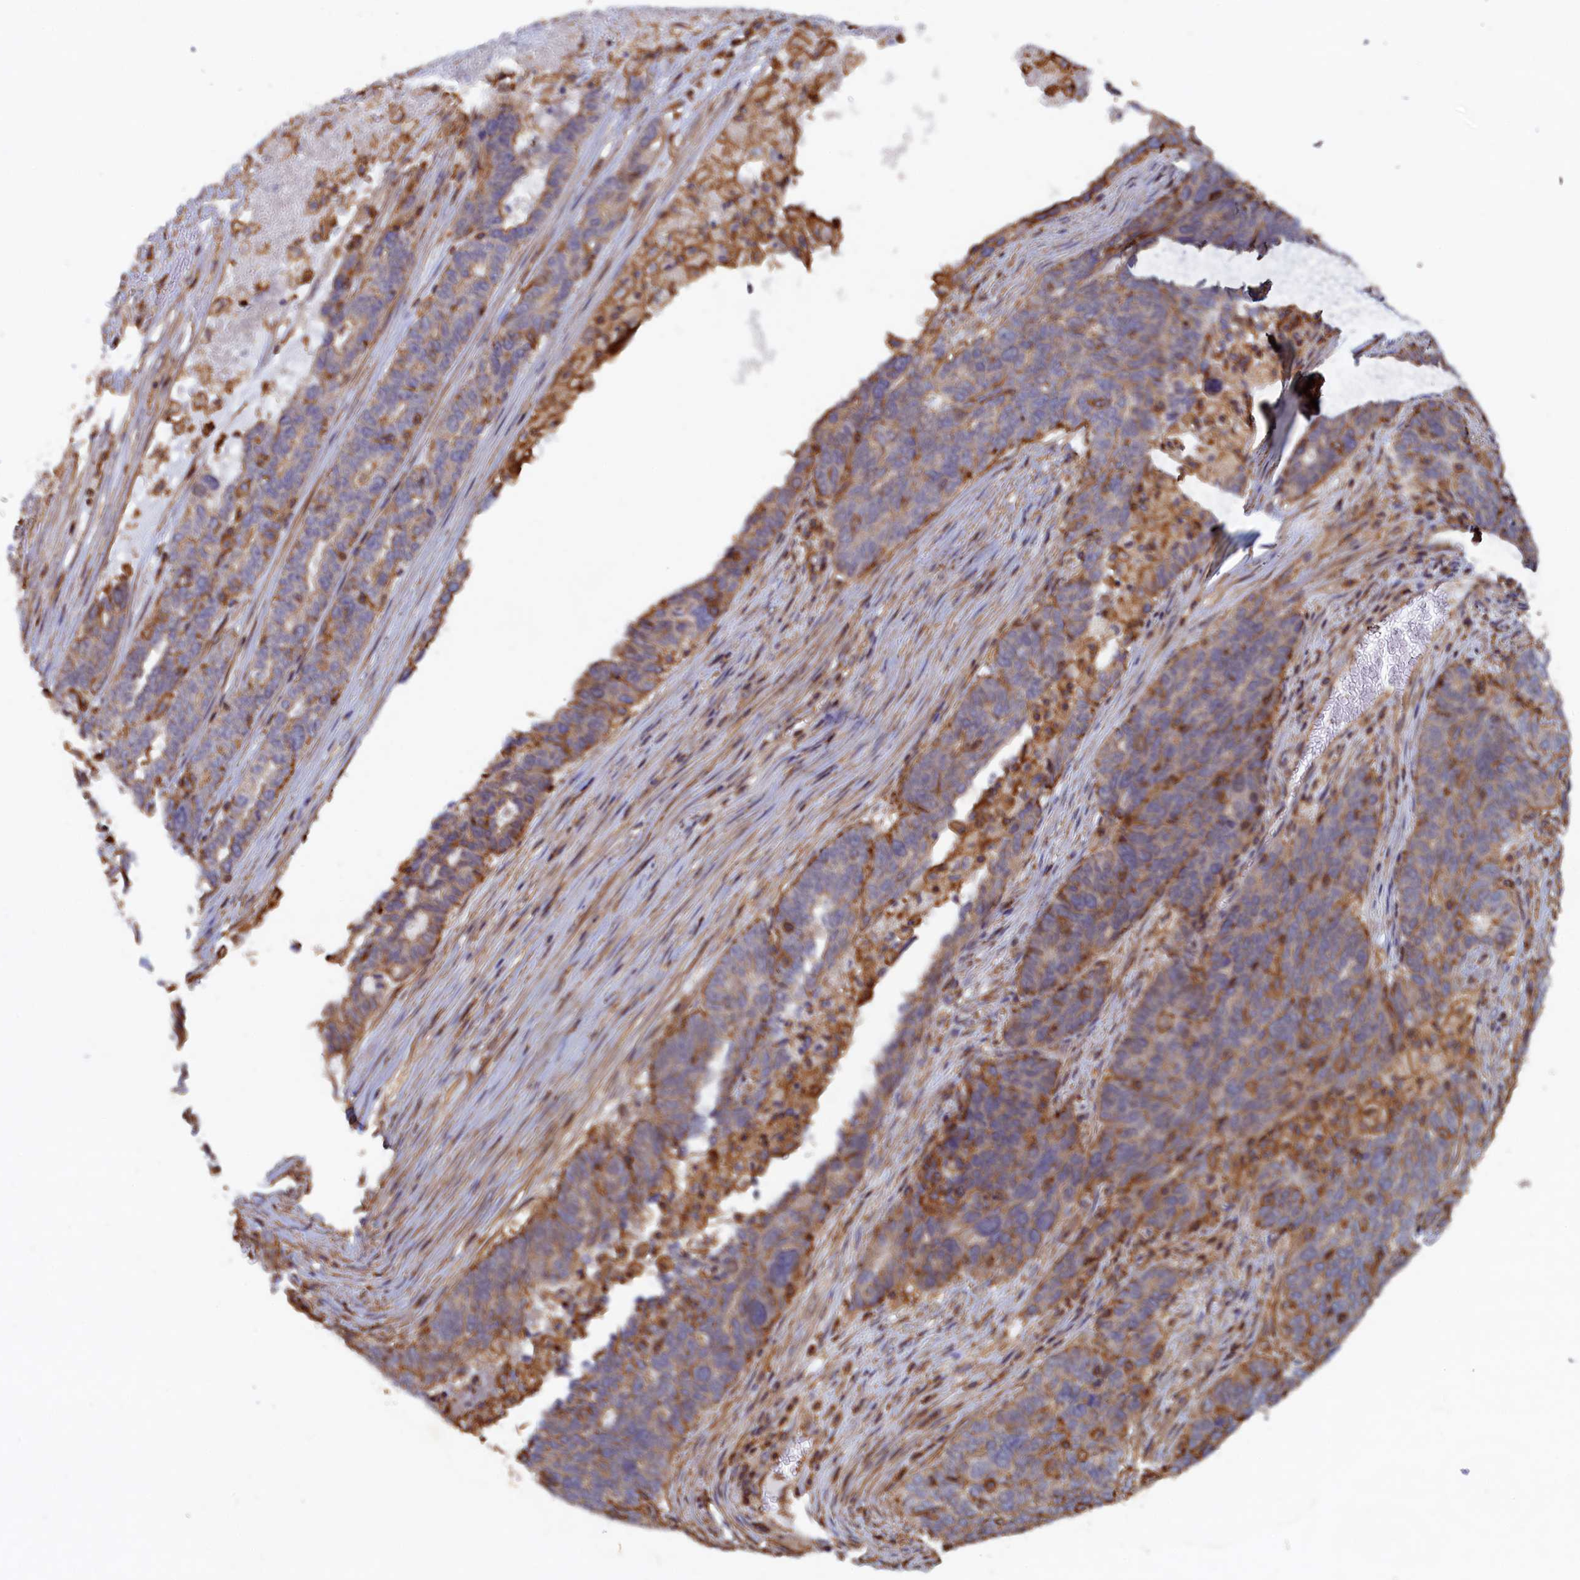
{"staining": {"intensity": "weak", "quantity": "<25%", "location": "cytoplasmic/membranous"}, "tissue": "ovarian cancer", "cell_type": "Tumor cells", "image_type": "cancer", "snomed": [{"axis": "morphology", "description": "Cystadenocarcinoma, serous, NOS"}, {"axis": "topography", "description": "Ovary"}], "caption": "Immunohistochemical staining of human ovarian cancer displays no significant positivity in tumor cells.", "gene": "ANKRD27", "patient": {"sex": "female", "age": 59}}